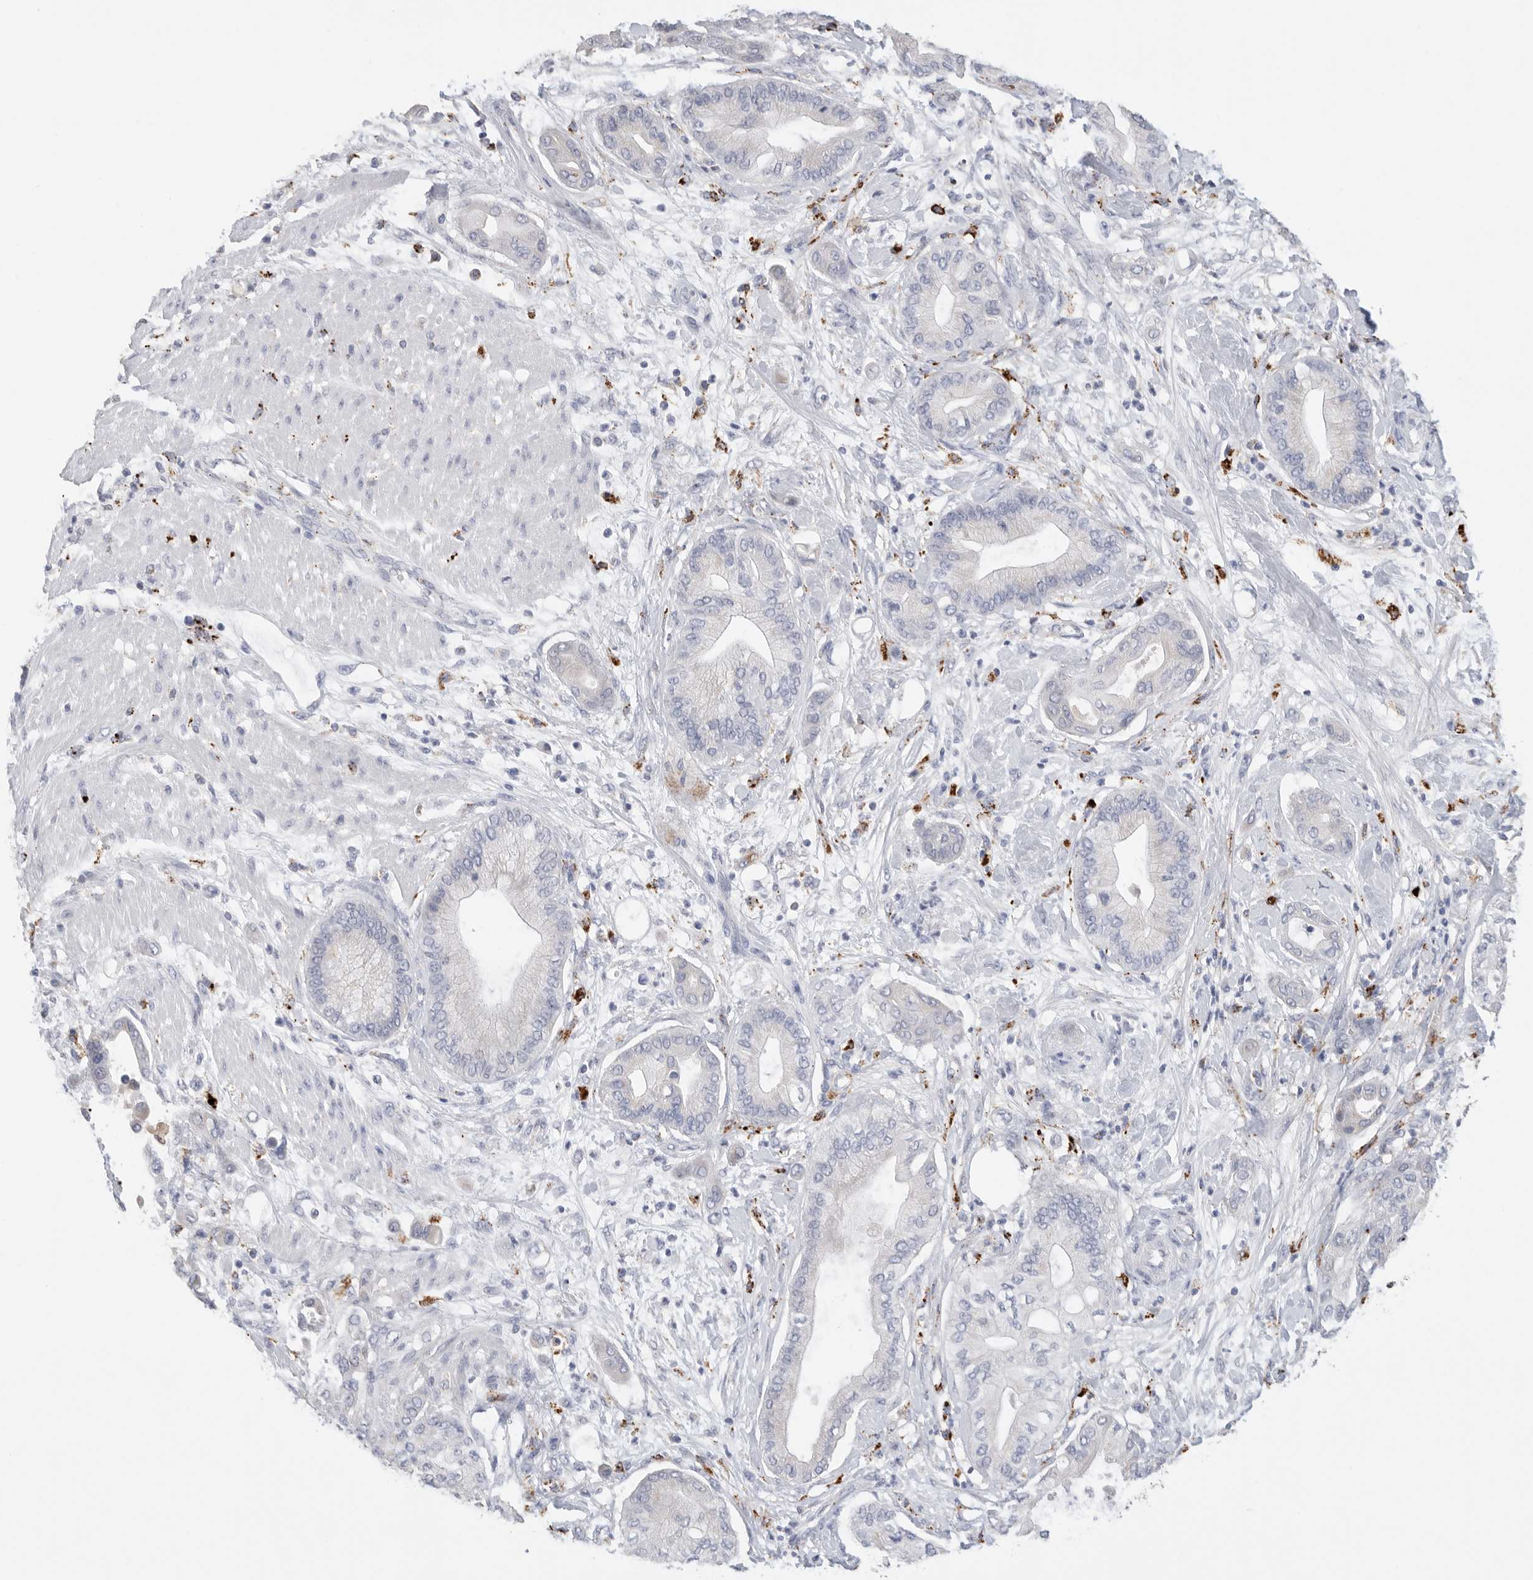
{"staining": {"intensity": "negative", "quantity": "none", "location": "none"}, "tissue": "pancreatic cancer", "cell_type": "Tumor cells", "image_type": "cancer", "snomed": [{"axis": "morphology", "description": "Adenocarcinoma, NOS"}, {"axis": "morphology", "description": "Adenocarcinoma, metastatic, NOS"}, {"axis": "topography", "description": "Lymph node"}, {"axis": "topography", "description": "Pancreas"}, {"axis": "topography", "description": "Duodenum"}], "caption": "This is an immunohistochemistry (IHC) image of human pancreatic adenocarcinoma. There is no staining in tumor cells.", "gene": "GGH", "patient": {"sex": "female", "age": 64}}